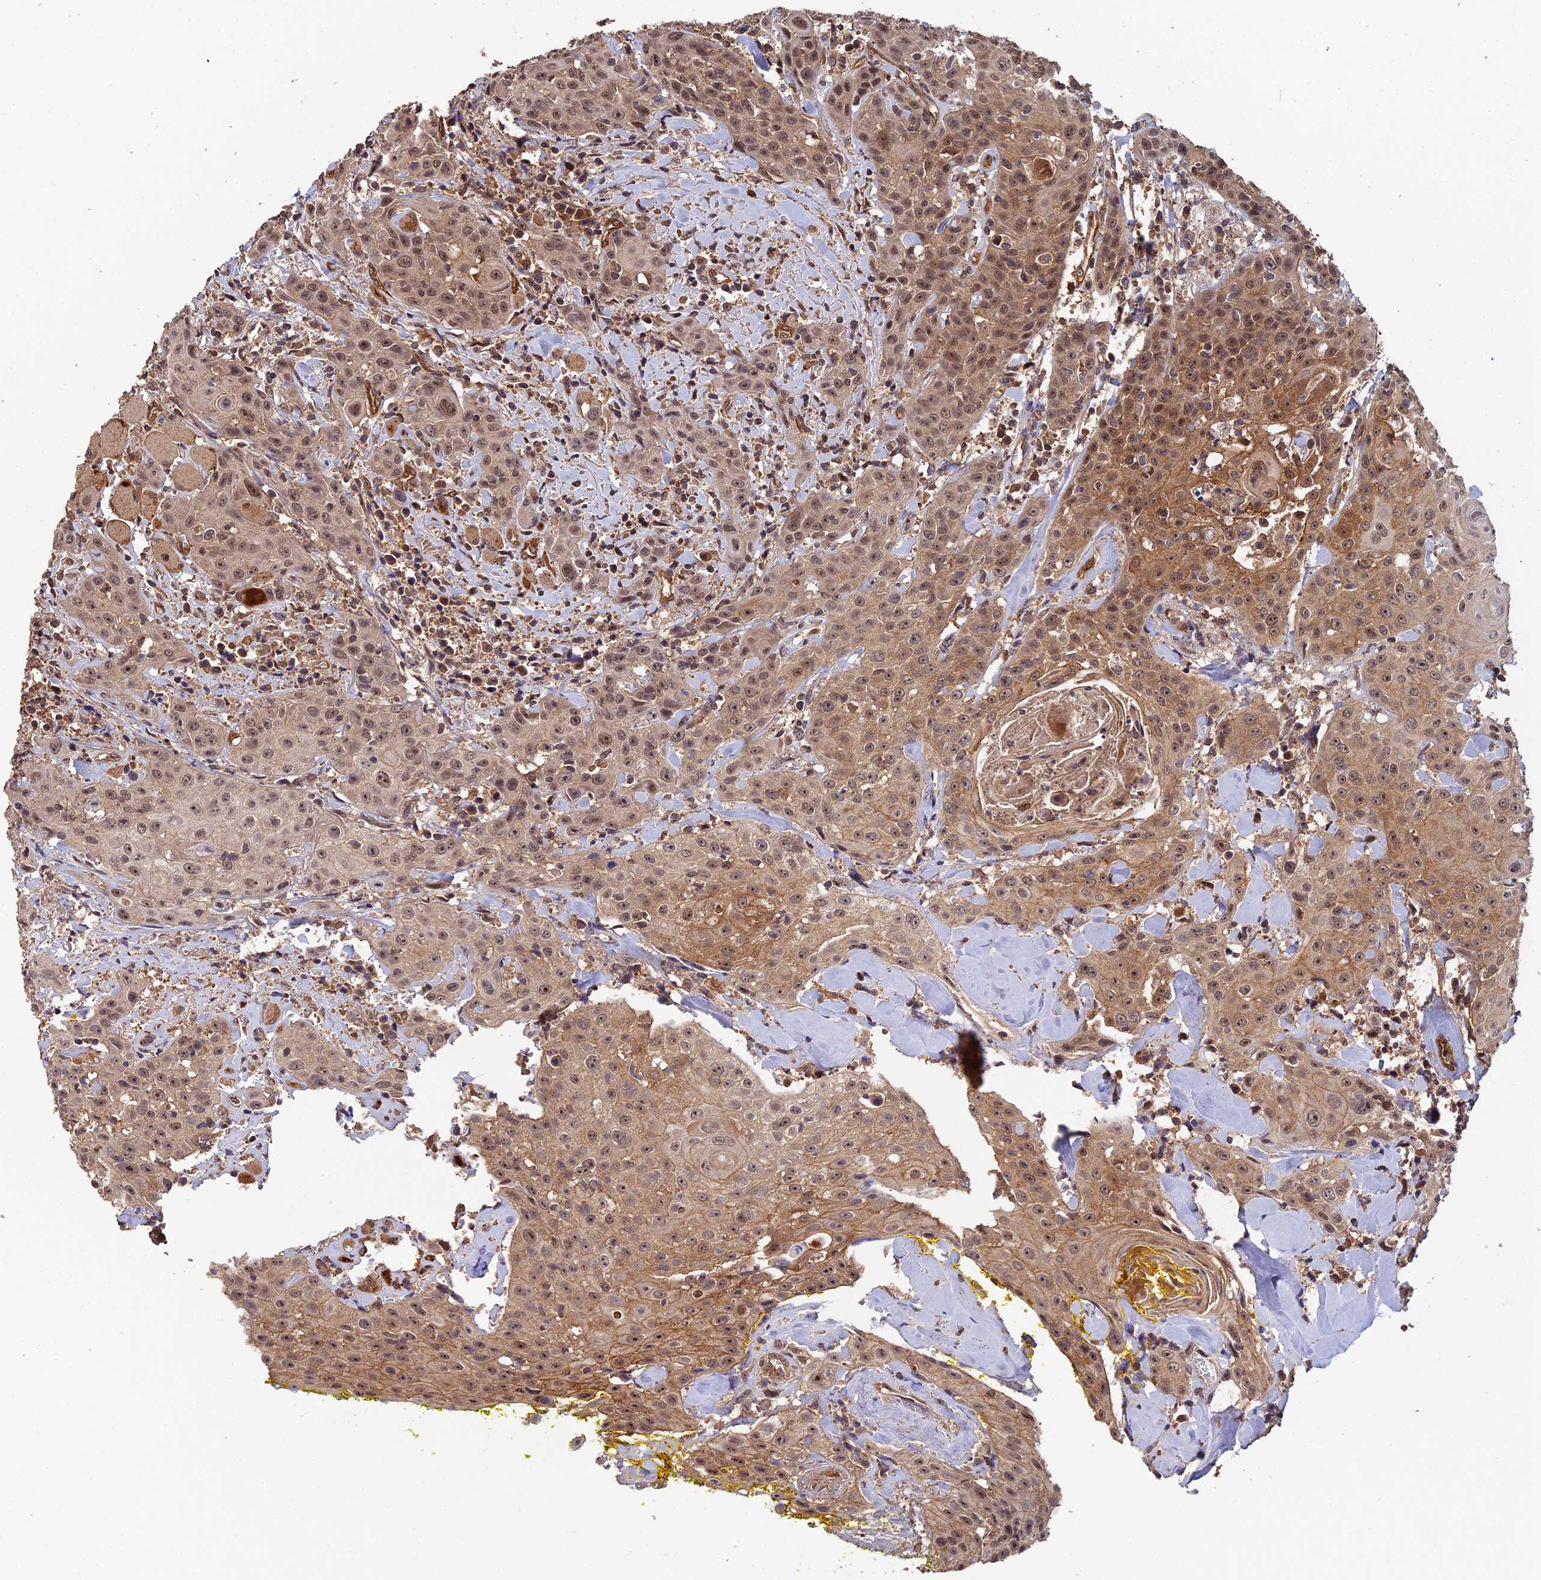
{"staining": {"intensity": "moderate", "quantity": ">75%", "location": "cytoplasmic/membranous,nuclear"}, "tissue": "head and neck cancer", "cell_type": "Tumor cells", "image_type": "cancer", "snomed": [{"axis": "morphology", "description": "Squamous cell carcinoma, NOS"}, {"axis": "topography", "description": "Oral tissue"}, {"axis": "topography", "description": "Head-Neck"}], "caption": "DAB immunohistochemical staining of human head and neck cancer demonstrates moderate cytoplasmic/membranous and nuclear protein positivity in approximately >75% of tumor cells.", "gene": "RALGAPA2", "patient": {"sex": "female", "age": 82}}